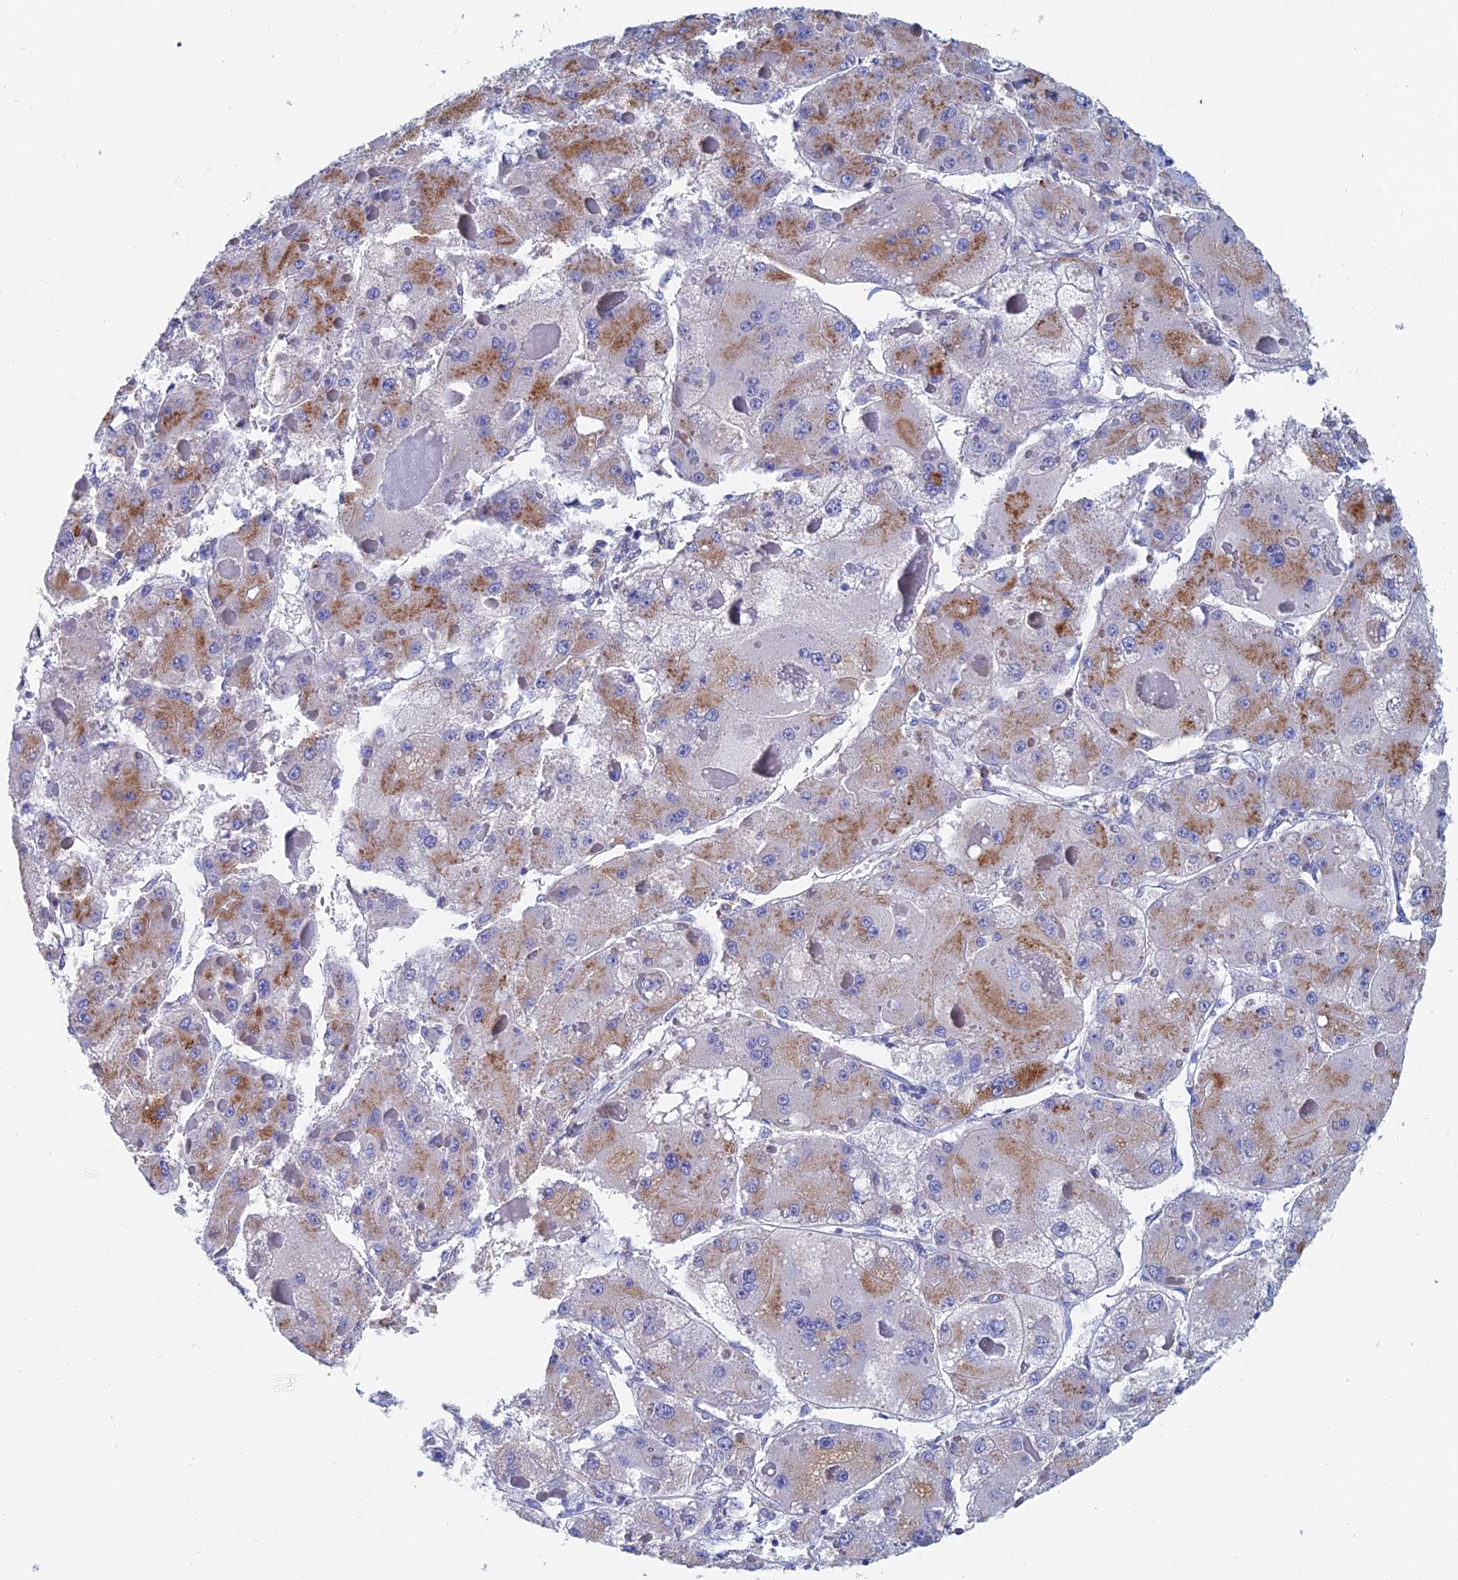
{"staining": {"intensity": "moderate", "quantity": "25%-75%", "location": "cytoplasmic/membranous"}, "tissue": "liver cancer", "cell_type": "Tumor cells", "image_type": "cancer", "snomed": [{"axis": "morphology", "description": "Carcinoma, Hepatocellular, NOS"}, {"axis": "topography", "description": "Liver"}], "caption": "Brown immunohistochemical staining in human hepatocellular carcinoma (liver) exhibits moderate cytoplasmic/membranous expression in approximately 25%-75% of tumor cells.", "gene": "SPNS1", "patient": {"sex": "female", "age": 73}}